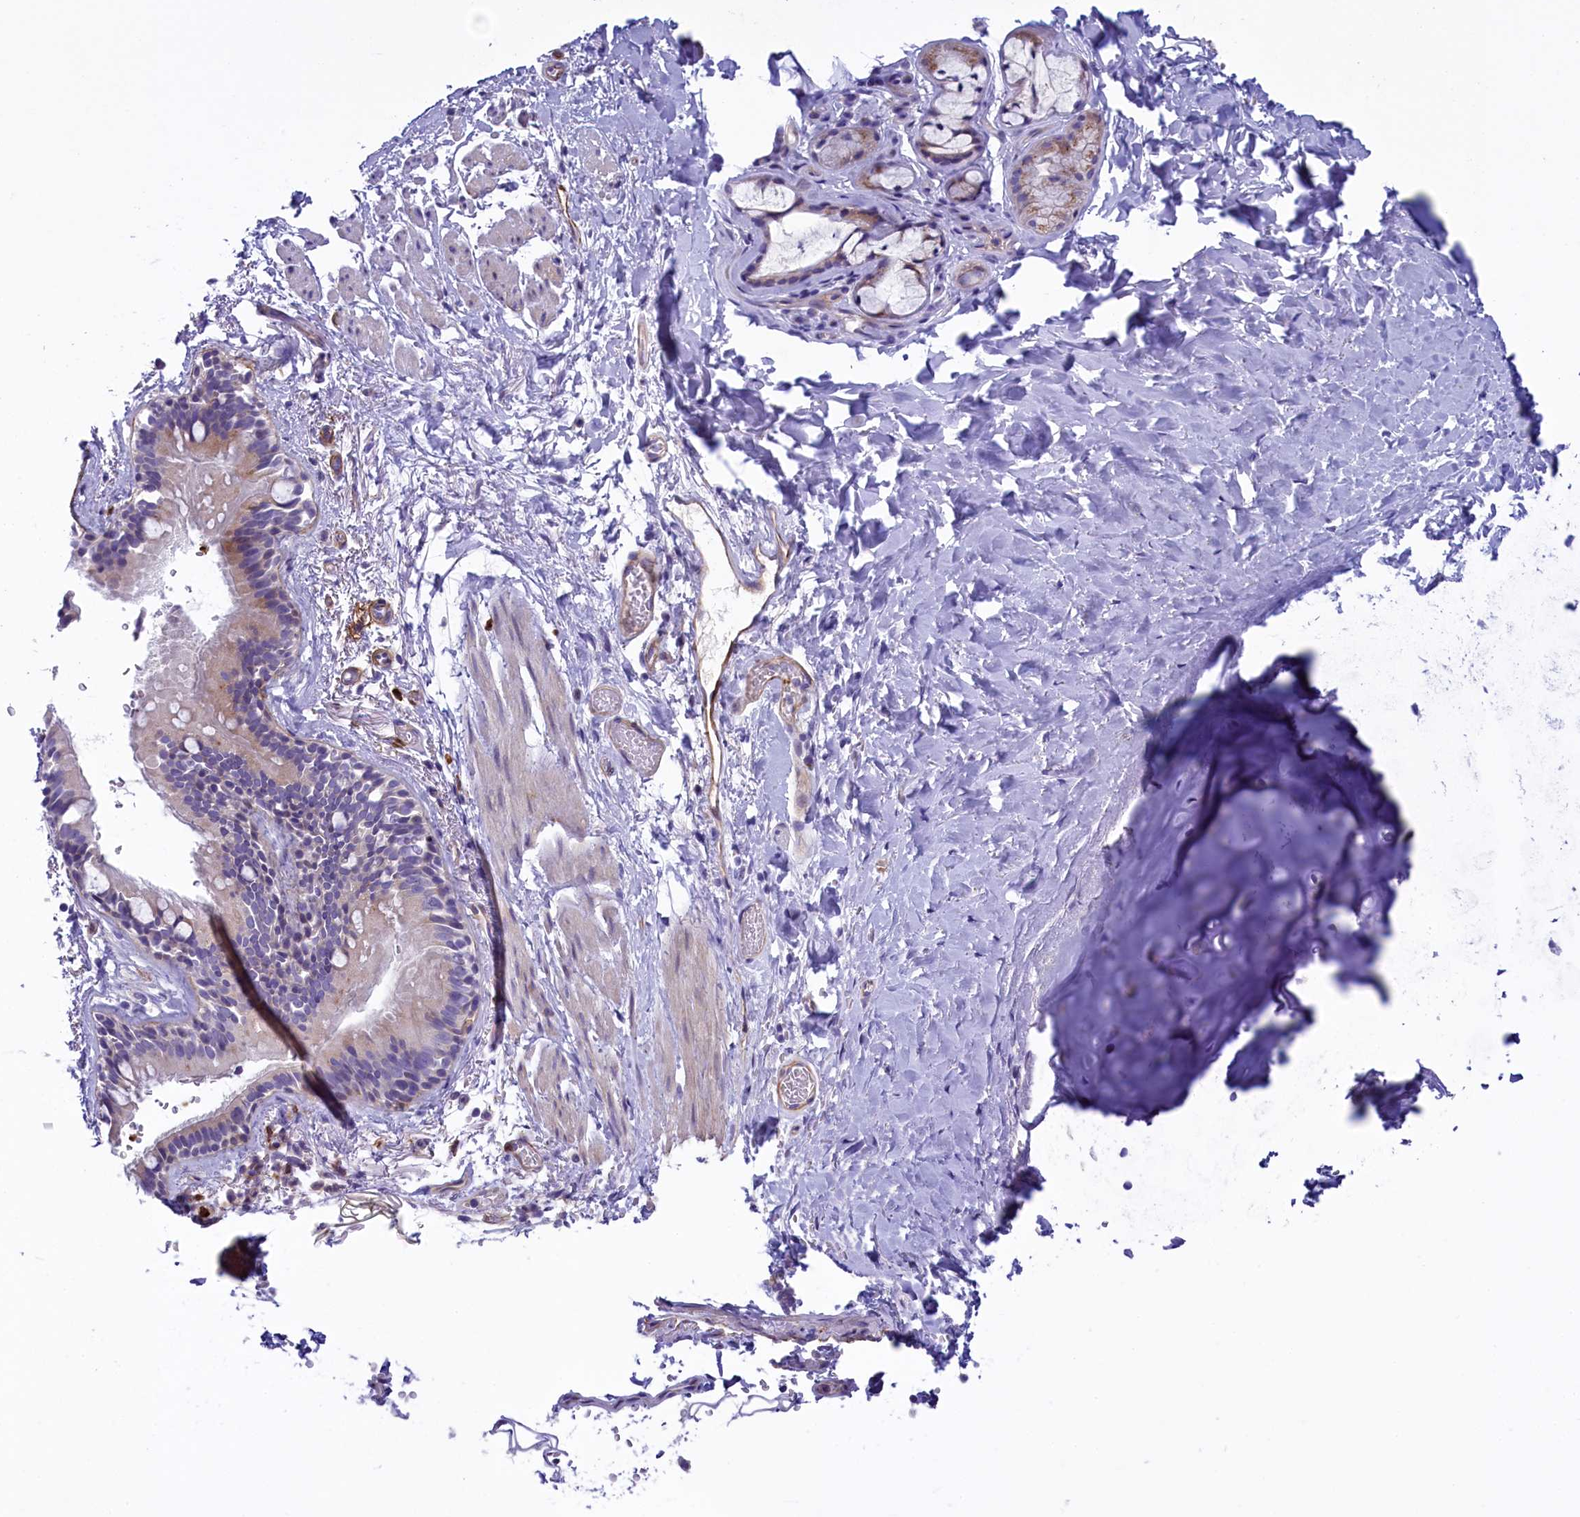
{"staining": {"intensity": "negative", "quantity": "none", "location": "none"}, "tissue": "adipose tissue", "cell_type": "Adipocytes", "image_type": "normal", "snomed": [{"axis": "morphology", "description": "Normal tissue, NOS"}, {"axis": "topography", "description": "Lymph node"}, {"axis": "topography", "description": "Bronchus"}], "caption": "There is no significant expression in adipocytes of adipose tissue. (Immunohistochemistry (ihc), brightfield microscopy, high magnification).", "gene": "LOXL1", "patient": {"sex": "male", "age": 63}}